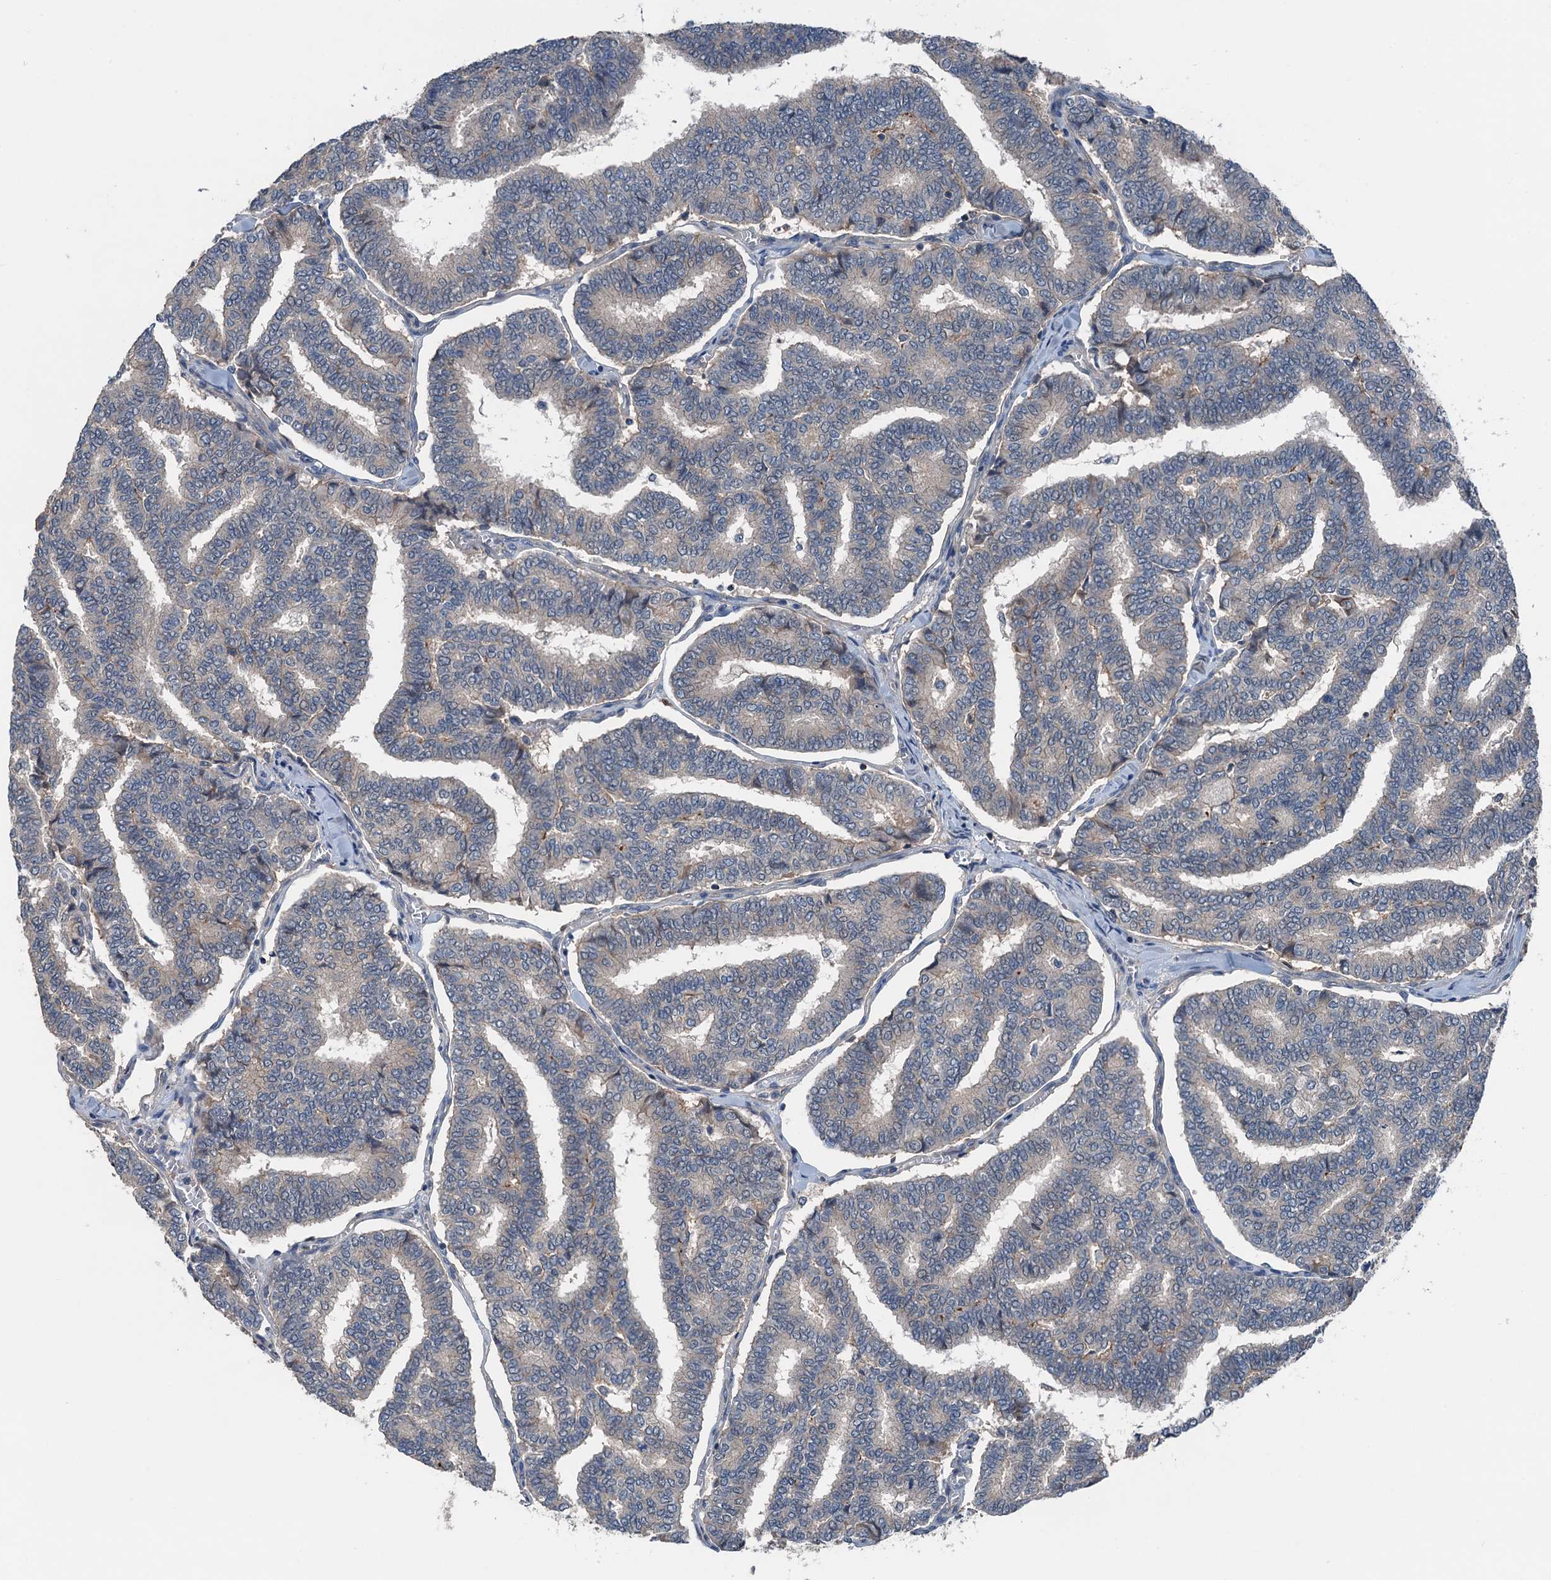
{"staining": {"intensity": "negative", "quantity": "none", "location": "none"}, "tissue": "thyroid cancer", "cell_type": "Tumor cells", "image_type": "cancer", "snomed": [{"axis": "morphology", "description": "Papillary adenocarcinoma, NOS"}, {"axis": "topography", "description": "Thyroid gland"}], "caption": "High magnification brightfield microscopy of thyroid papillary adenocarcinoma stained with DAB (brown) and counterstained with hematoxylin (blue): tumor cells show no significant staining. (DAB (3,3'-diaminobenzidine) immunohistochemistry with hematoxylin counter stain).", "gene": "SLC2A10", "patient": {"sex": "female", "age": 35}}